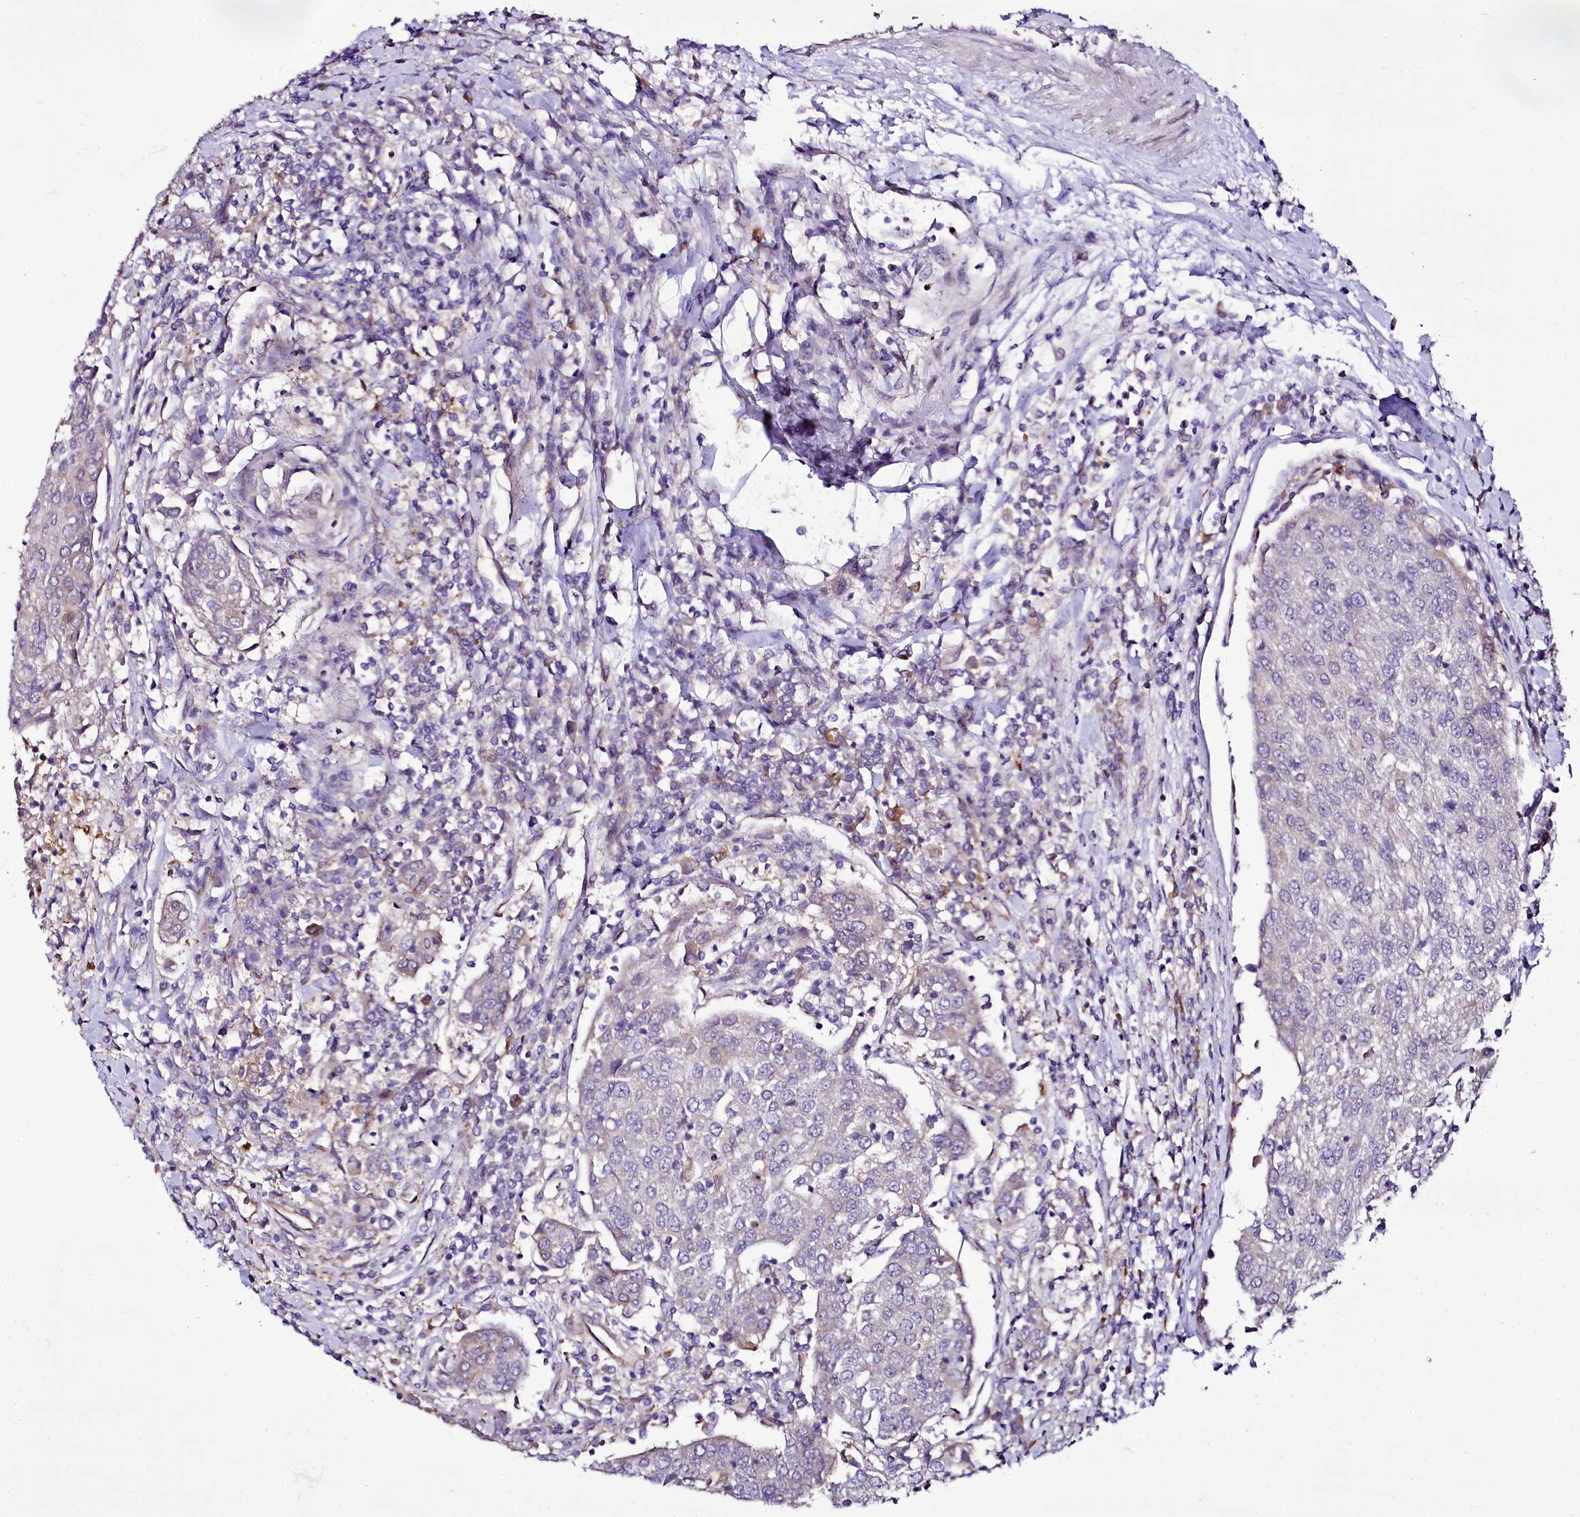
{"staining": {"intensity": "negative", "quantity": "none", "location": "none"}, "tissue": "urothelial cancer", "cell_type": "Tumor cells", "image_type": "cancer", "snomed": [{"axis": "morphology", "description": "Urothelial carcinoma, High grade"}, {"axis": "topography", "description": "Urinary bladder"}], "caption": "Immunohistochemistry of human urothelial carcinoma (high-grade) reveals no expression in tumor cells.", "gene": "ZC3H12C", "patient": {"sex": "female", "age": 85}}